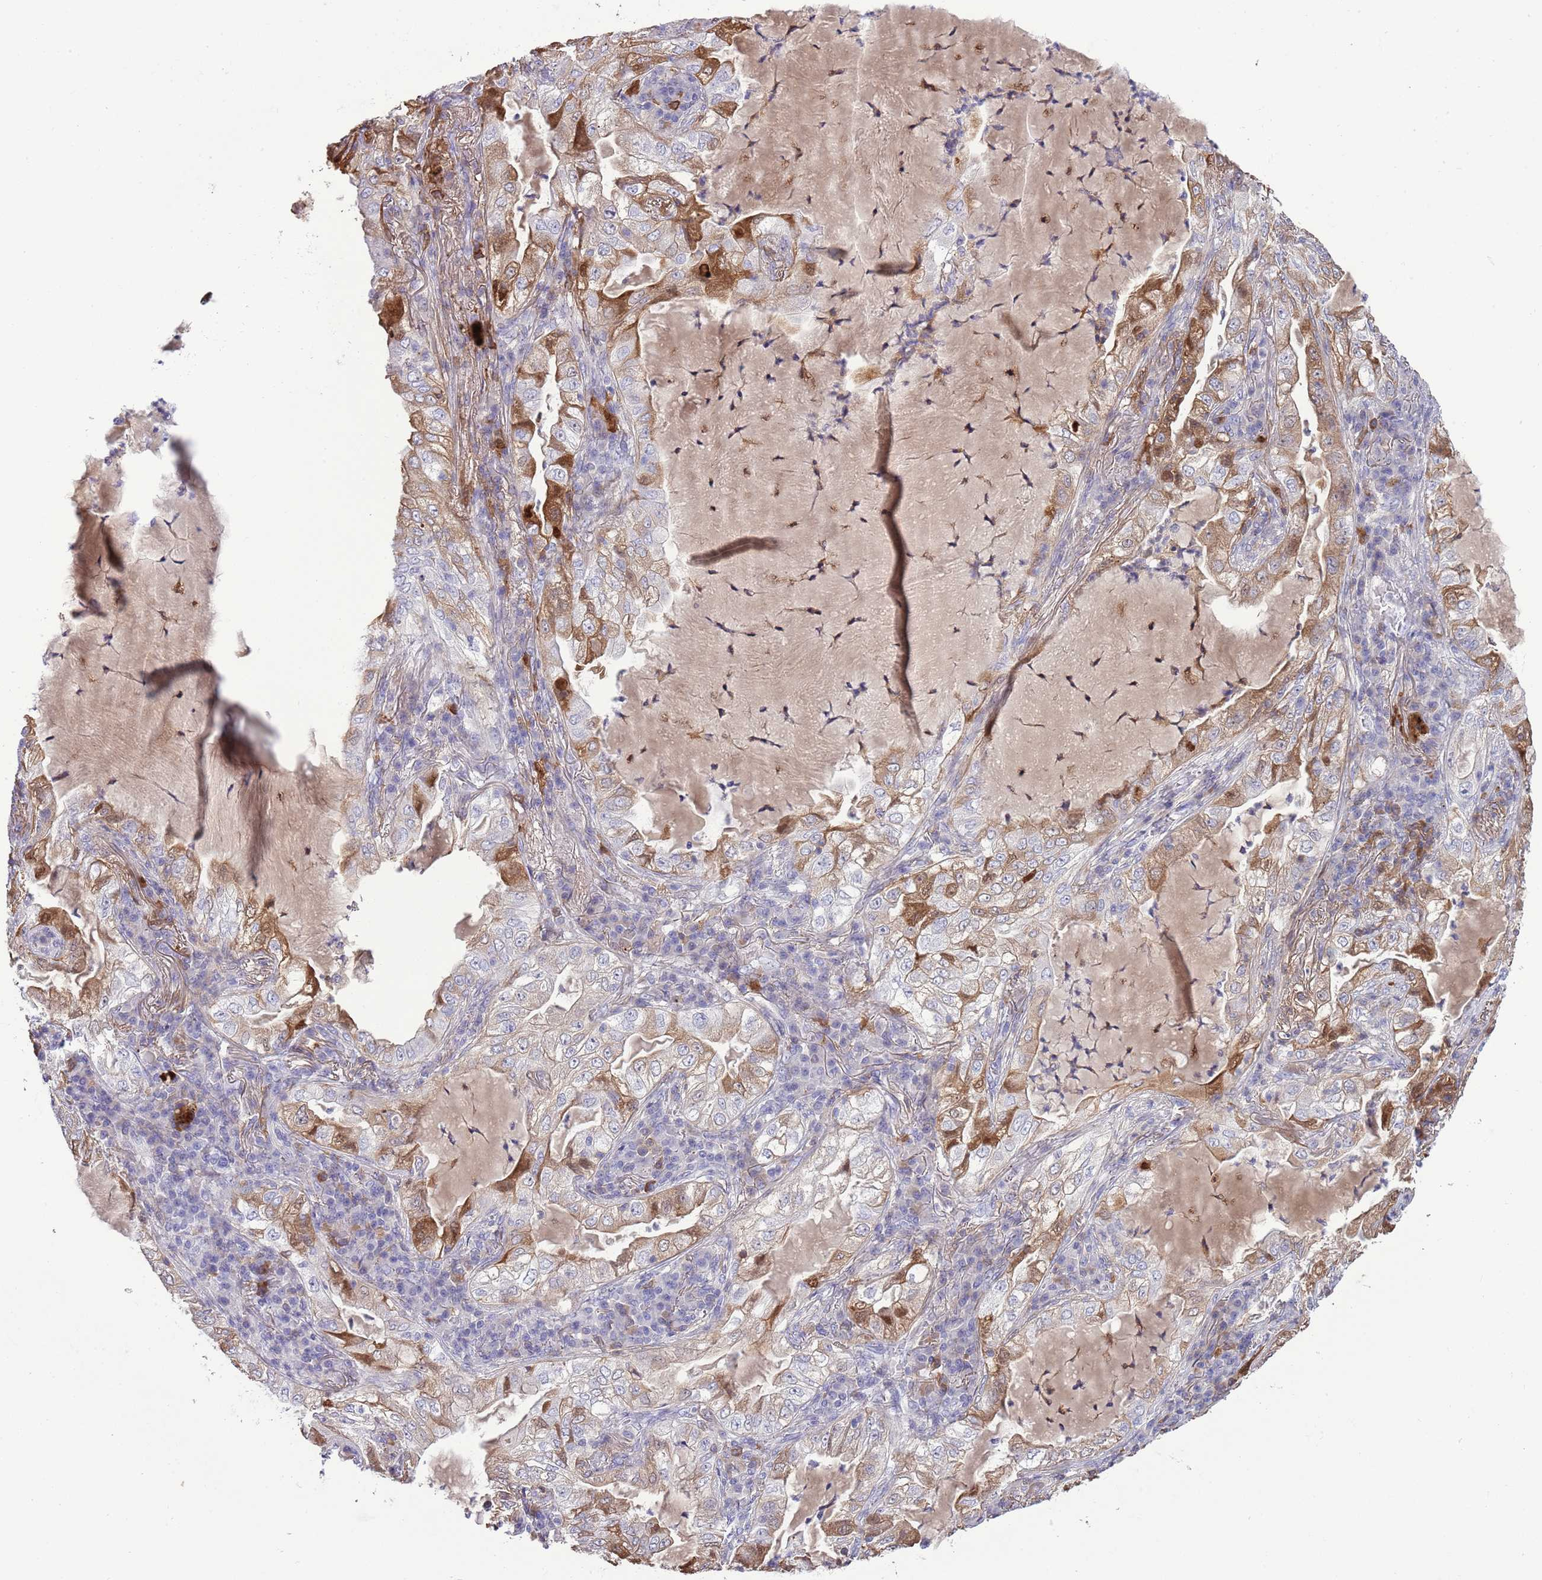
{"staining": {"intensity": "moderate", "quantity": "<25%", "location": "cytoplasmic/membranous"}, "tissue": "lung cancer", "cell_type": "Tumor cells", "image_type": "cancer", "snomed": [{"axis": "morphology", "description": "Adenocarcinoma, NOS"}, {"axis": "topography", "description": "Lung"}], "caption": "Lung adenocarcinoma stained with DAB immunohistochemistry (IHC) reveals low levels of moderate cytoplasmic/membranous staining in approximately <25% of tumor cells. Nuclei are stained in blue.", "gene": "ABHD17C", "patient": {"sex": "female", "age": 73}}